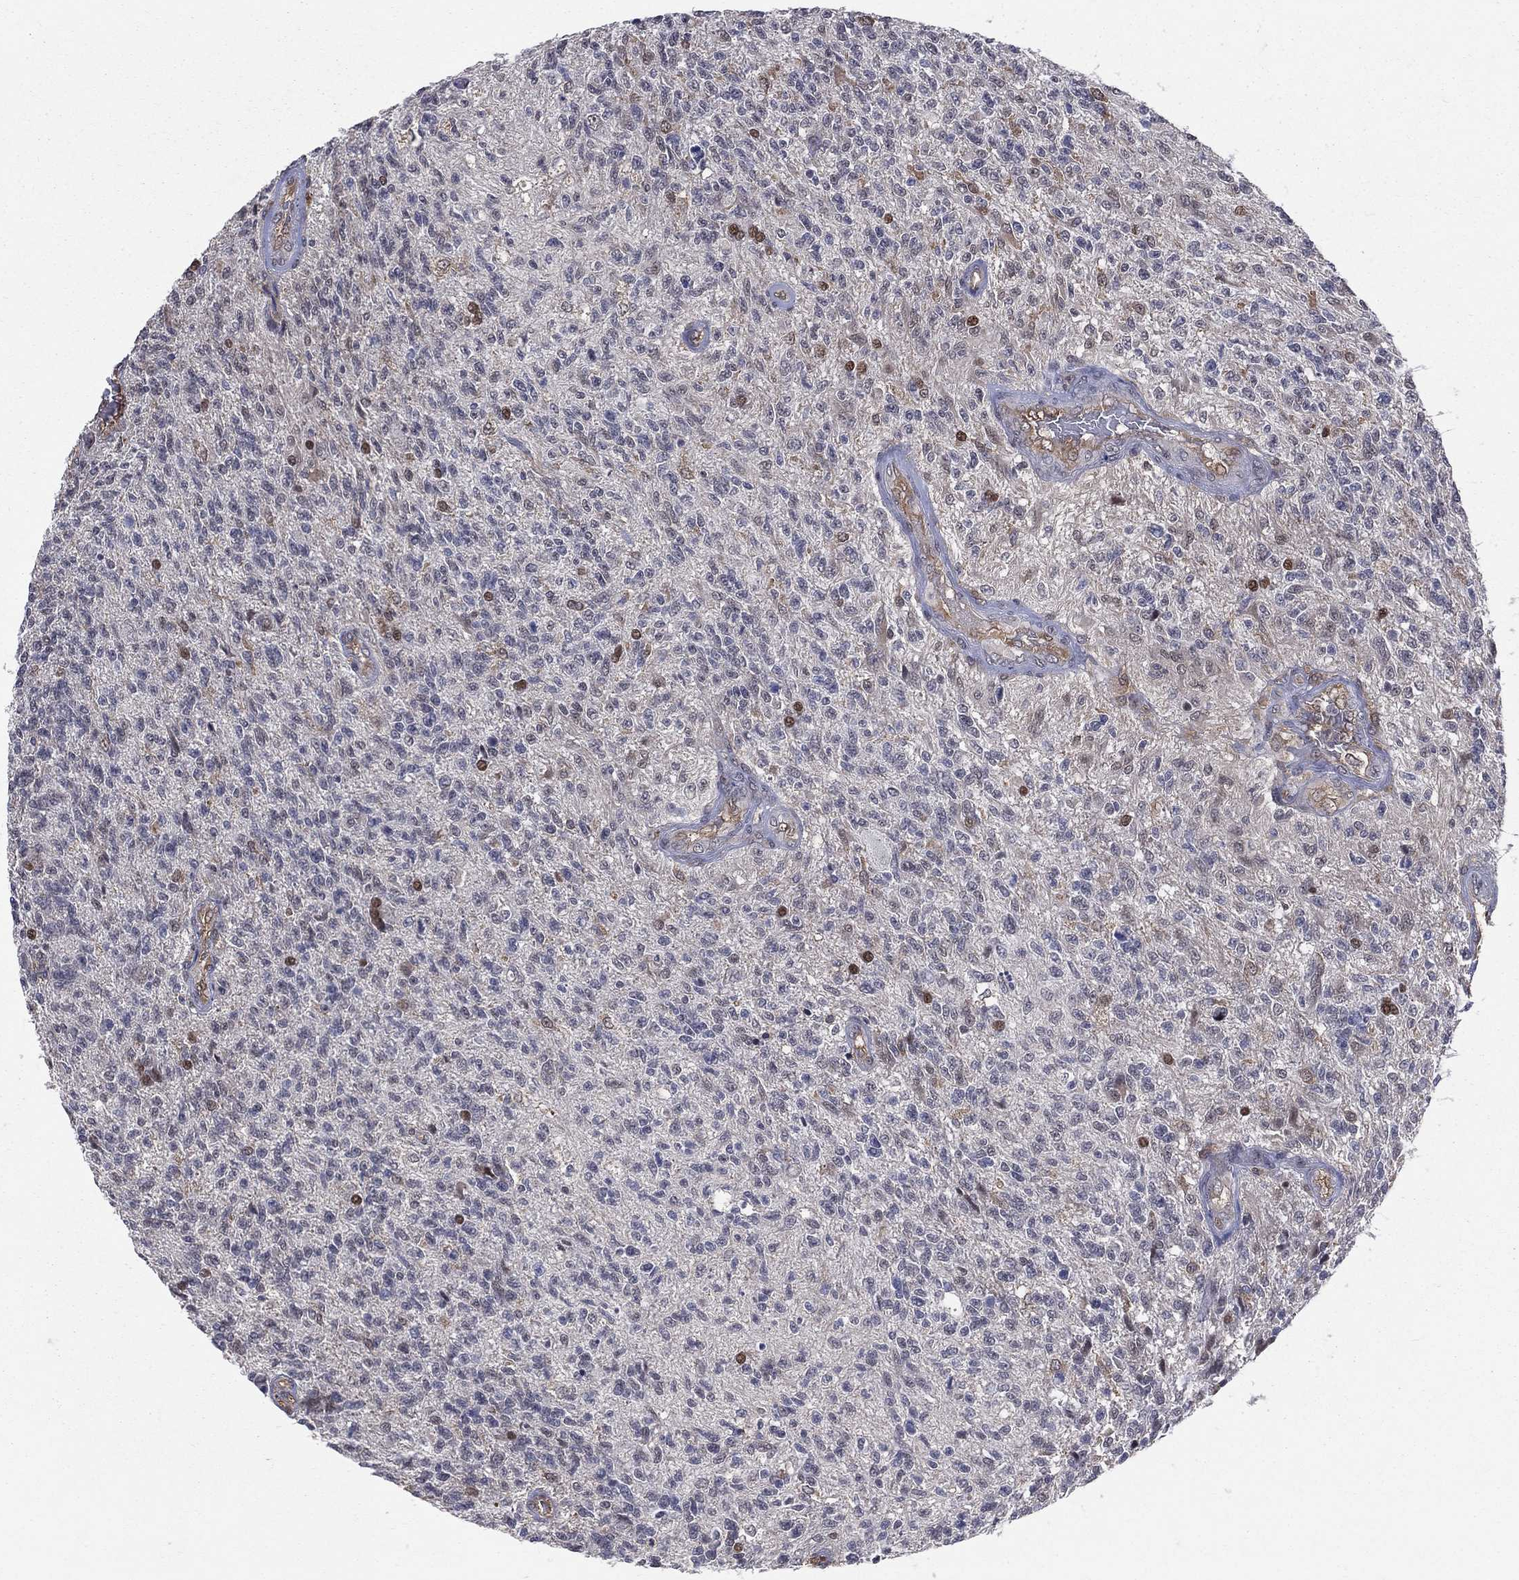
{"staining": {"intensity": "moderate", "quantity": "<25%", "location": "nuclear"}, "tissue": "glioma", "cell_type": "Tumor cells", "image_type": "cancer", "snomed": [{"axis": "morphology", "description": "Glioma, malignant, High grade"}, {"axis": "topography", "description": "Brain"}], "caption": "Tumor cells demonstrate low levels of moderate nuclear positivity in about <25% of cells in human glioma.", "gene": "GMPR2", "patient": {"sex": "male", "age": 56}}